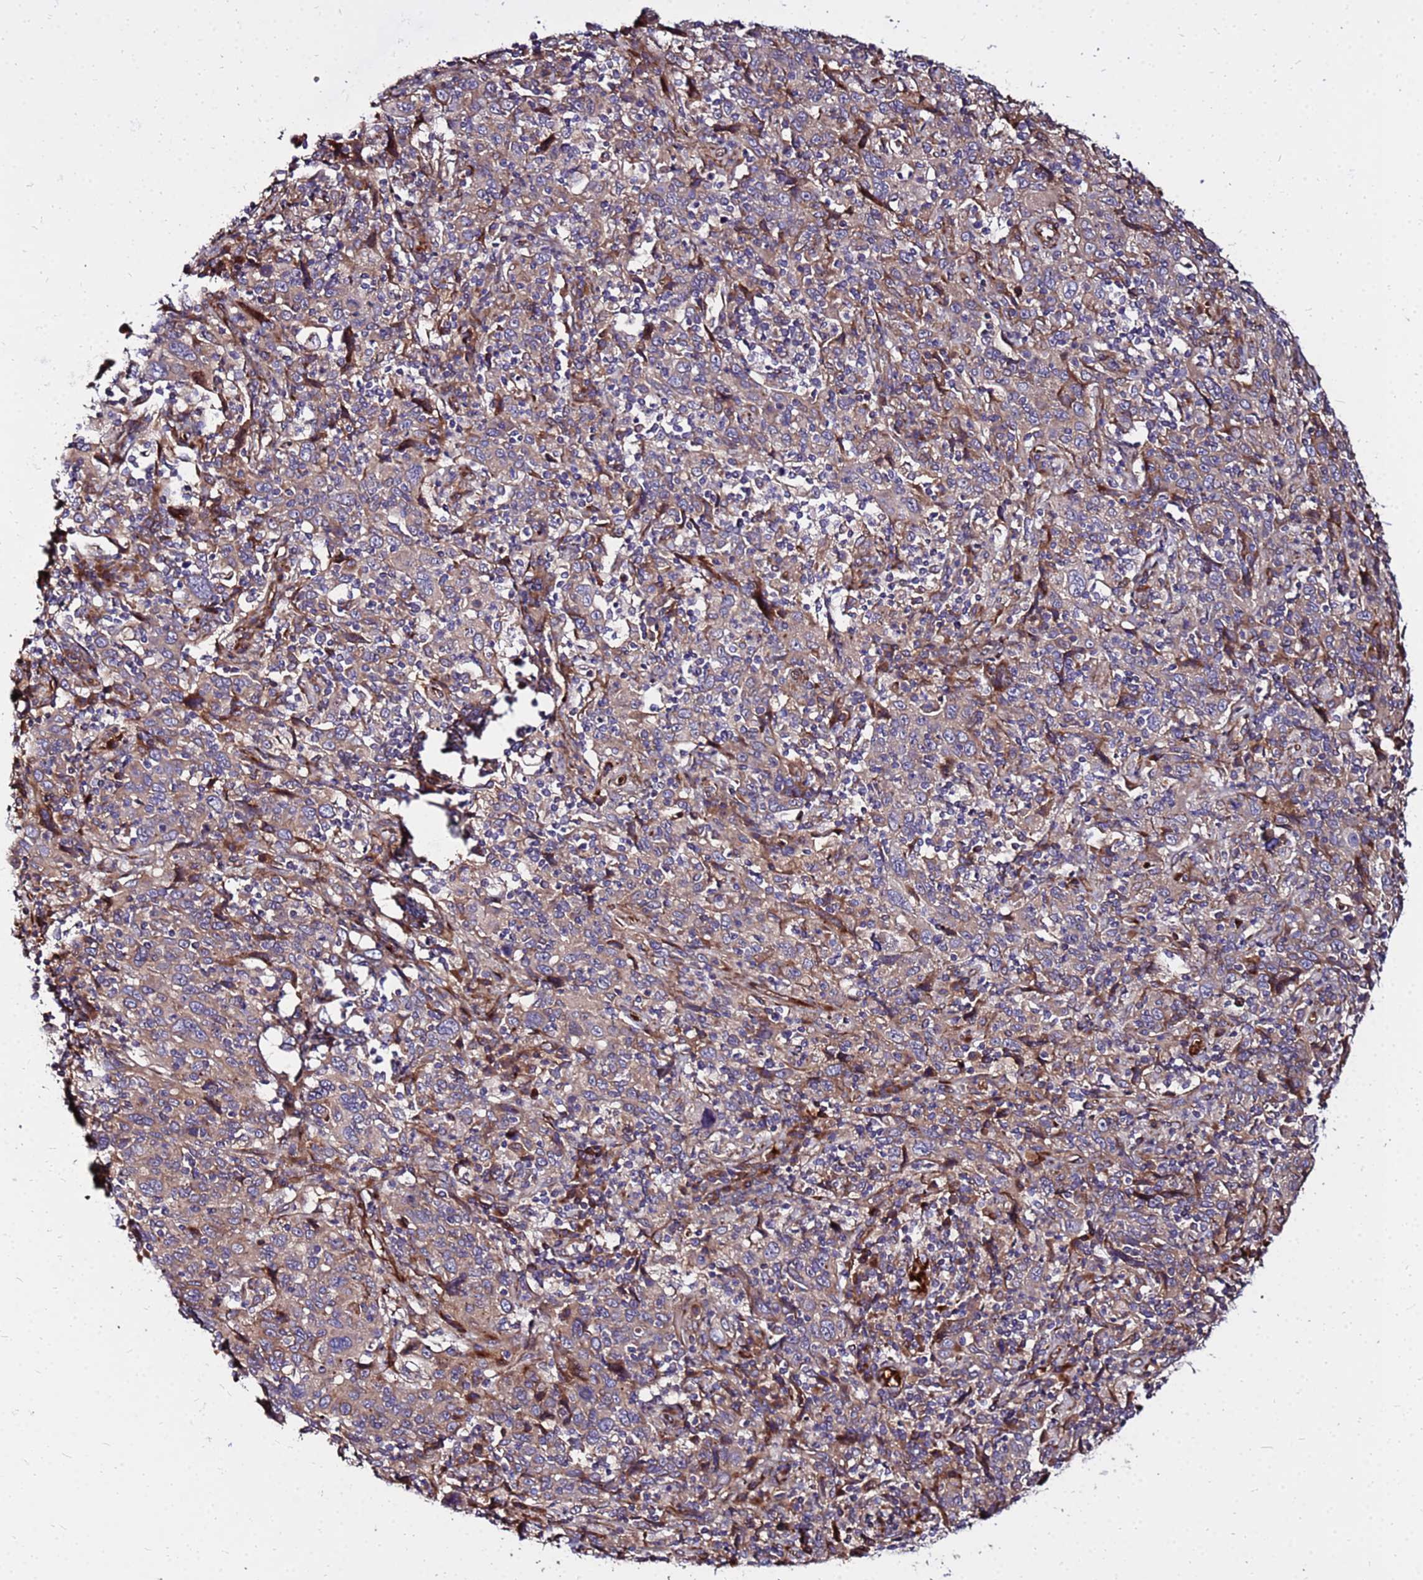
{"staining": {"intensity": "moderate", "quantity": ">75%", "location": "cytoplasmic/membranous"}, "tissue": "cervical cancer", "cell_type": "Tumor cells", "image_type": "cancer", "snomed": [{"axis": "morphology", "description": "Squamous cell carcinoma, NOS"}, {"axis": "topography", "description": "Cervix"}], "caption": "Immunohistochemistry (IHC) of cervical cancer shows medium levels of moderate cytoplasmic/membranous positivity in approximately >75% of tumor cells.", "gene": "WWC2", "patient": {"sex": "female", "age": 46}}